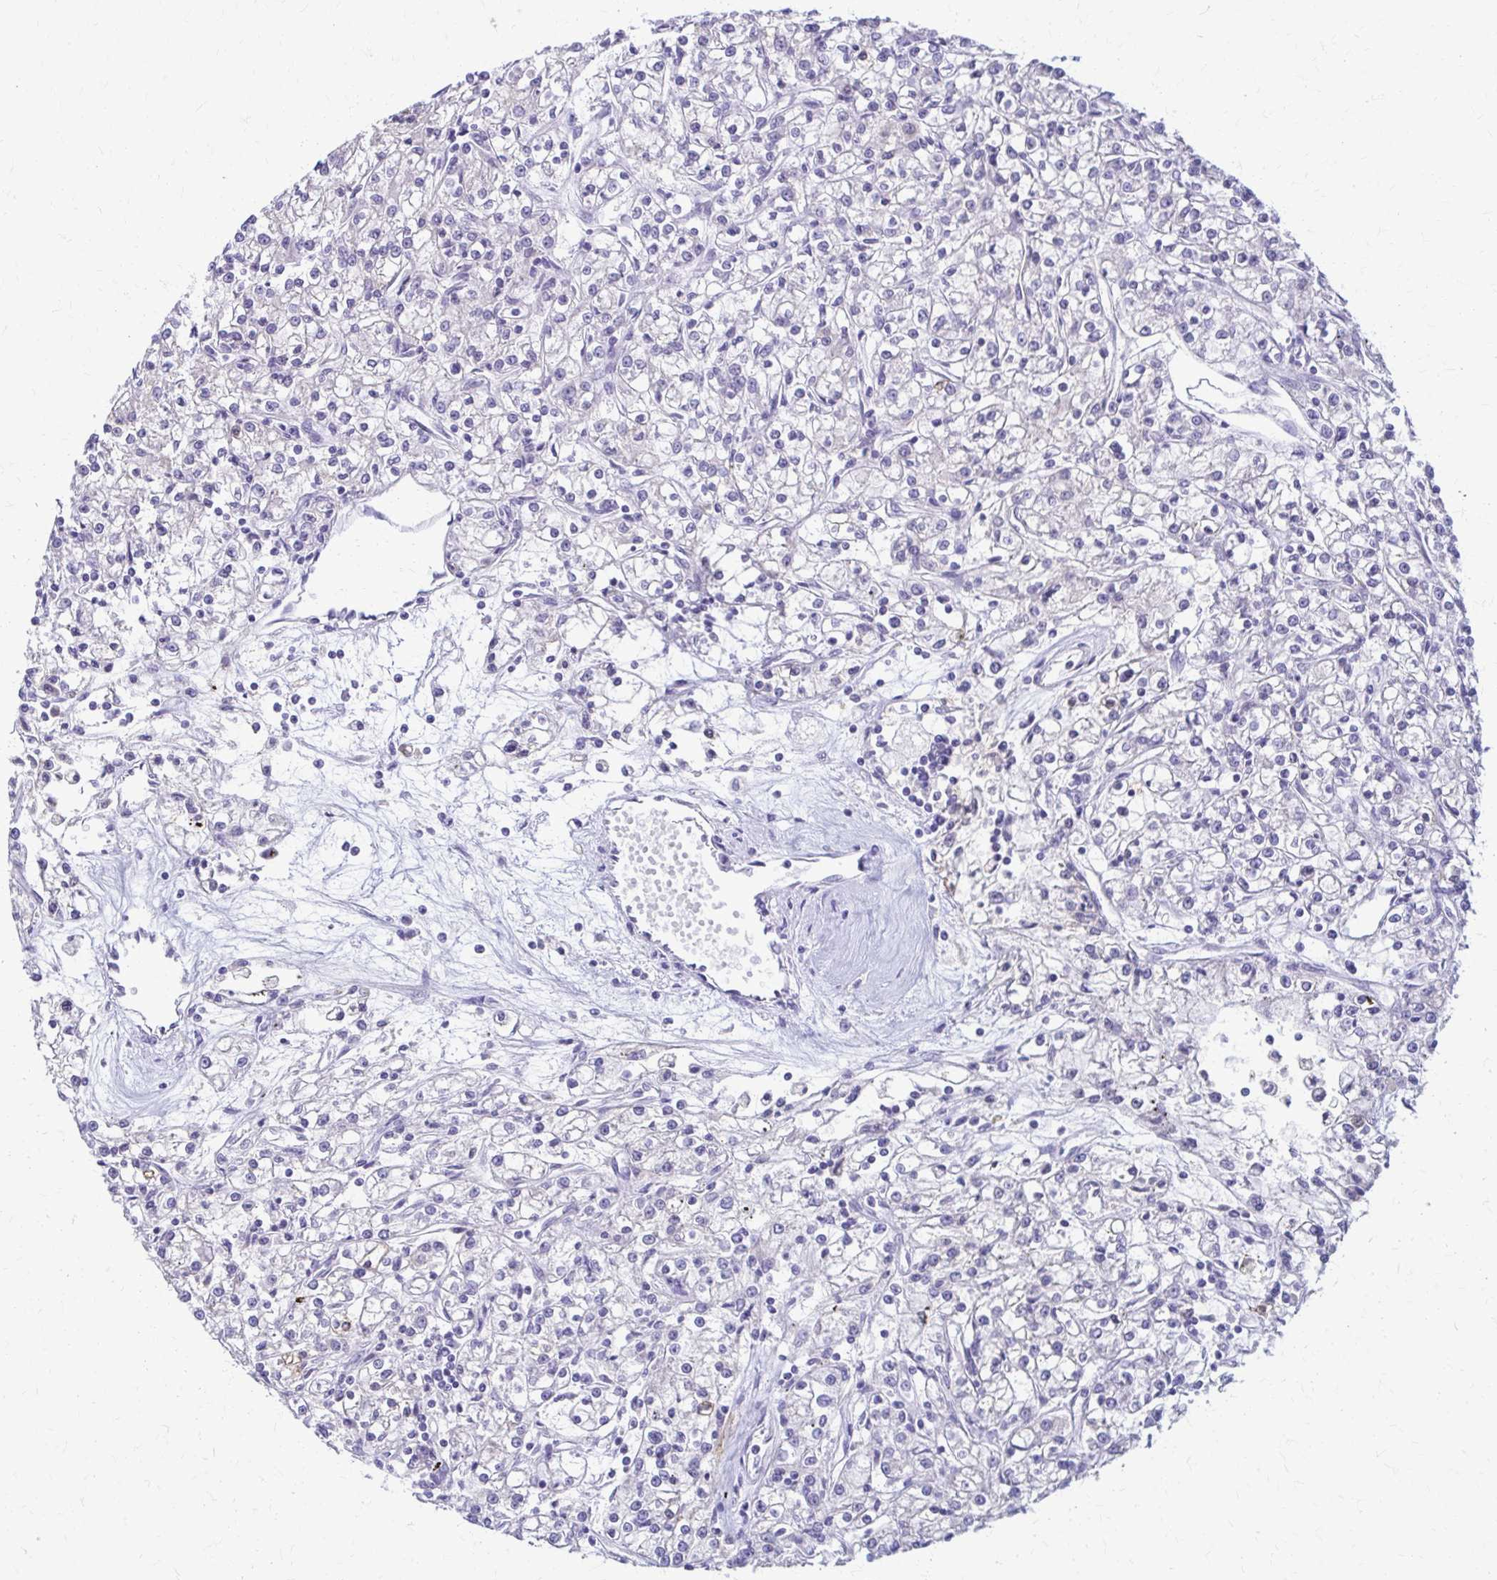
{"staining": {"intensity": "negative", "quantity": "none", "location": "none"}, "tissue": "renal cancer", "cell_type": "Tumor cells", "image_type": "cancer", "snomed": [{"axis": "morphology", "description": "Adenocarcinoma, NOS"}, {"axis": "topography", "description": "Kidney"}], "caption": "Immunohistochemical staining of adenocarcinoma (renal) exhibits no significant expression in tumor cells.", "gene": "SAMD13", "patient": {"sex": "female", "age": 59}}